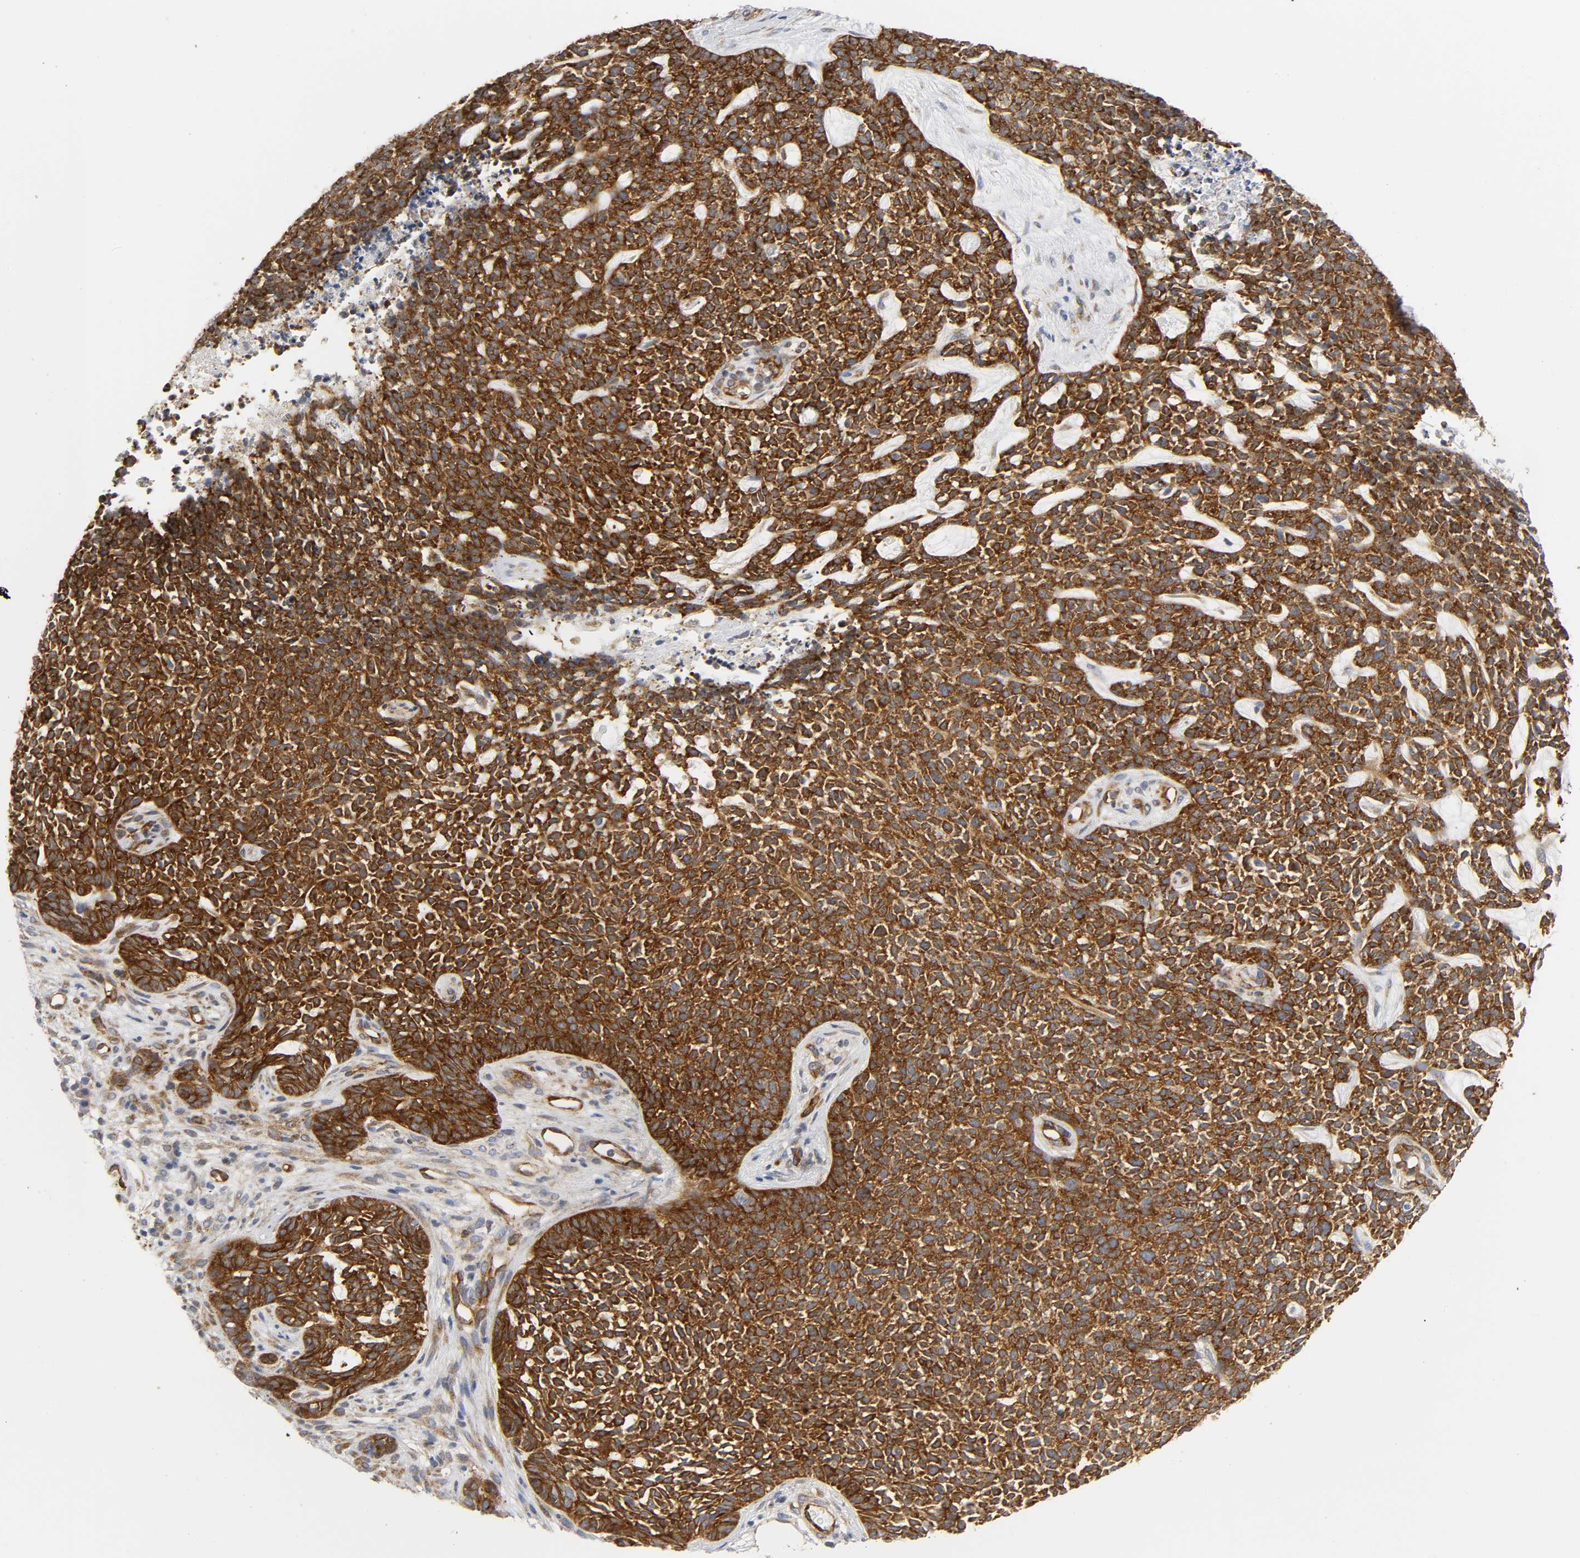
{"staining": {"intensity": "strong", "quantity": ">75%", "location": "cytoplasmic/membranous"}, "tissue": "skin cancer", "cell_type": "Tumor cells", "image_type": "cancer", "snomed": [{"axis": "morphology", "description": "Basal cell carcinoma"}, {"axis": "topography", "description": "Skin"}], "caption": "Immunohistochemical staining of skin cancer (basal cell carcinoma) demonstrates high levels of strong cytoplasmic/membranous expression in about >75% of tumor cells. The protein of interest is shown in brown color, while the nuclei are stained blue.", "gene": "DOCK1", "patient": {"sex": "female", "age": 84}}